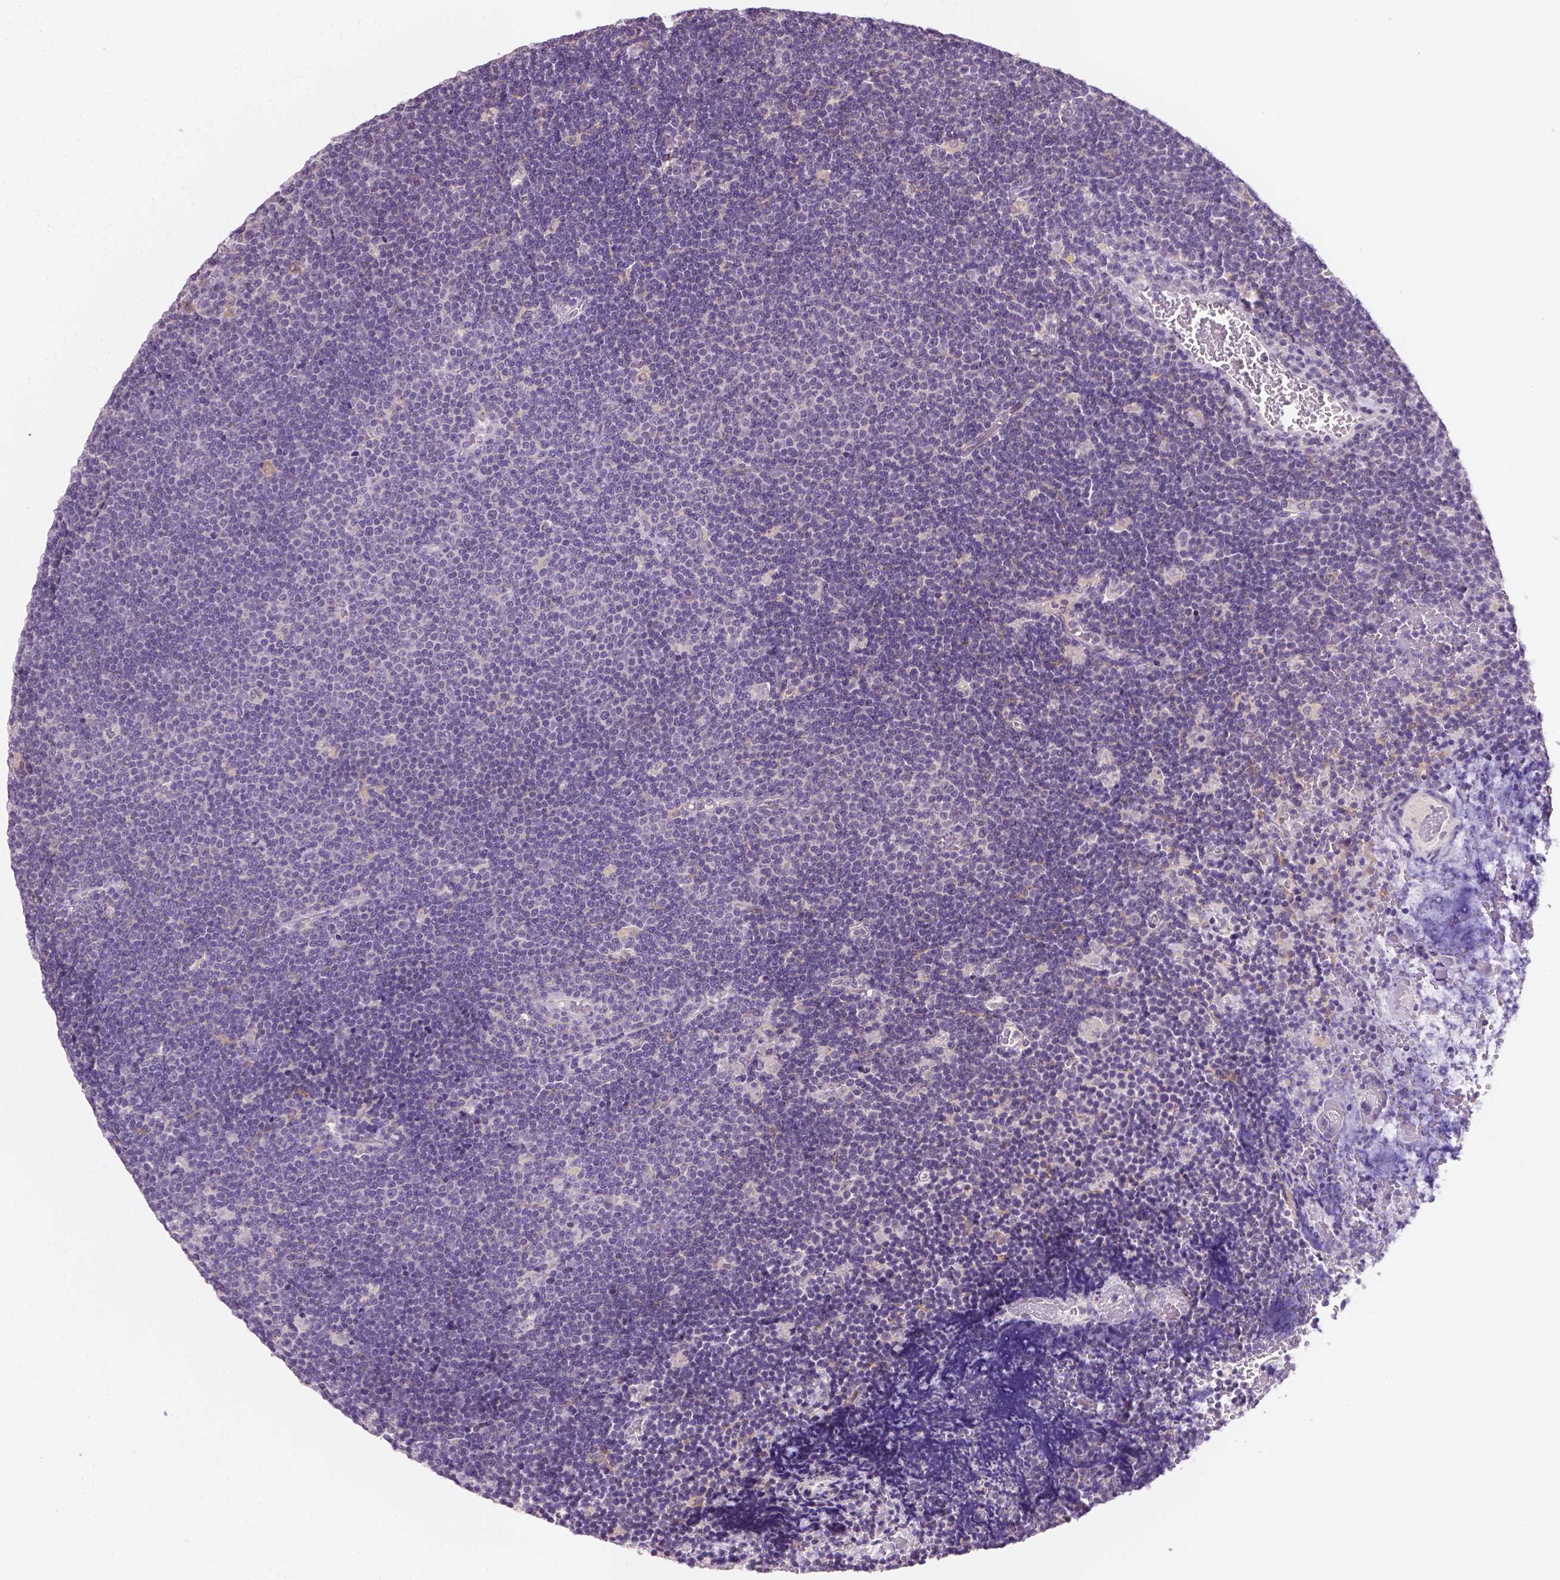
{"staining": {"intensity": "negative", "quantity": "none", "location": "none"}, "tissue": "lymphoma", "cell_type": "Tumor cells", "image_type": "cancer", "snomed": [{"axis": "morphology", "description": "Malignant lymphoma, non-Hodgkin's type, Low grade"}, {"axis": "topography", "description": "Brain"}], "caption": "Human lymphoma stained for a protein using immunohistochemistry (IHC) shows no positivity in tumor cells.", "gene": "GXYLT2", "patient": {"sex": "female", "age": 66}}